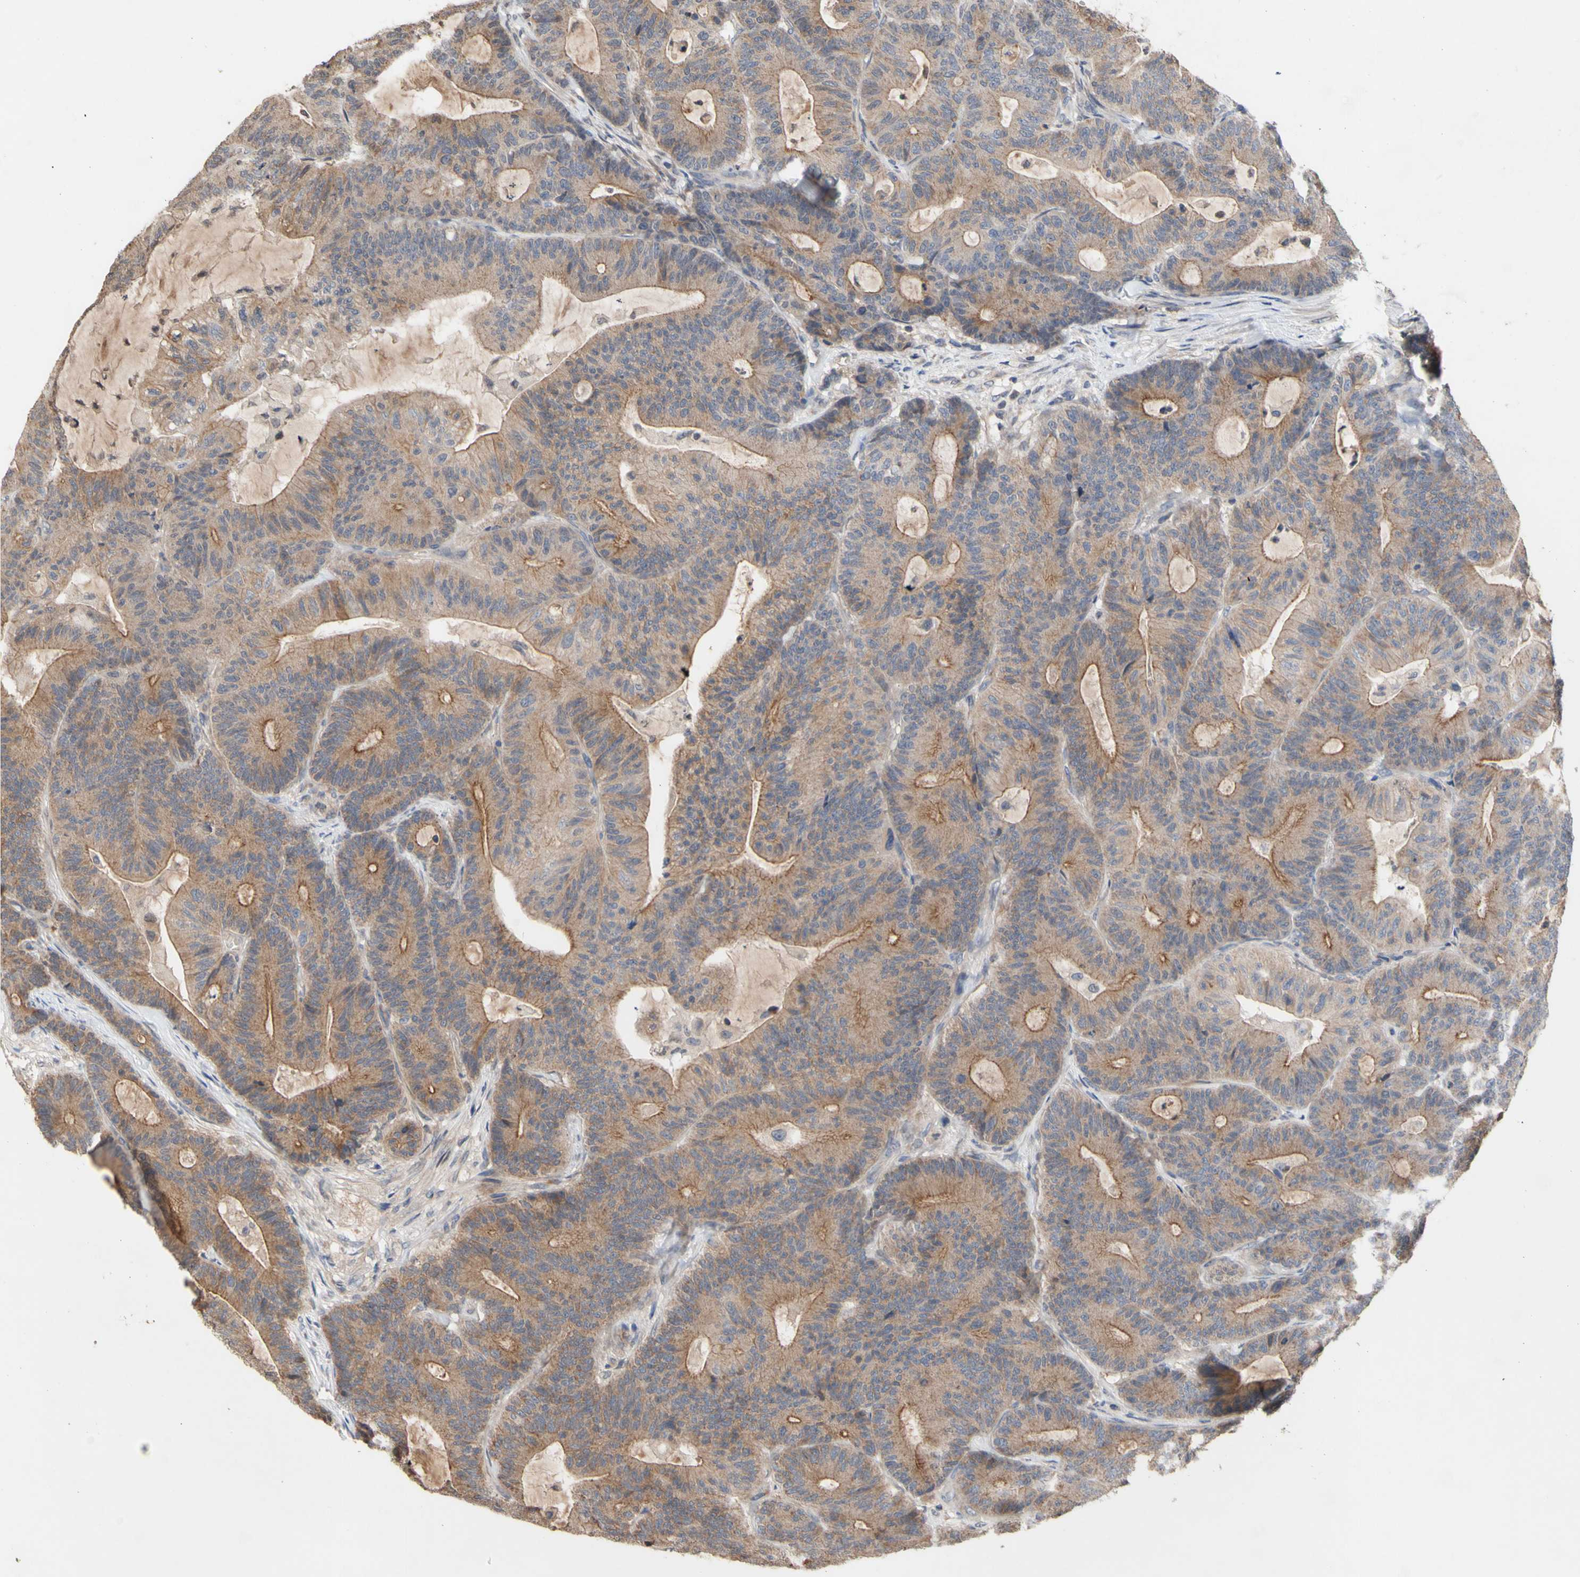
{"staining": {"intensity": "moderate", "quantity": ">75%", "location": "cytoplasmic/membranous"}, "tissue": "colorectal cancer", "cell_type": "Tumor cells", "image_type": "cancer", "snomed": [{"axis": "morphology", "description": "Adenocarcinoma, NOS"}, {"axis": "topography", "description": "Colon"}], "caption": "Protein expression analysis of colorectal cancer reveals moderate cytoplasmic/membranous staining in about >75% of tumor cells. (DAB IHC with brightfield microscopy, high magnification).", "gene": "NECTIN3", "patient": {"sex": "female", "age": 84}}